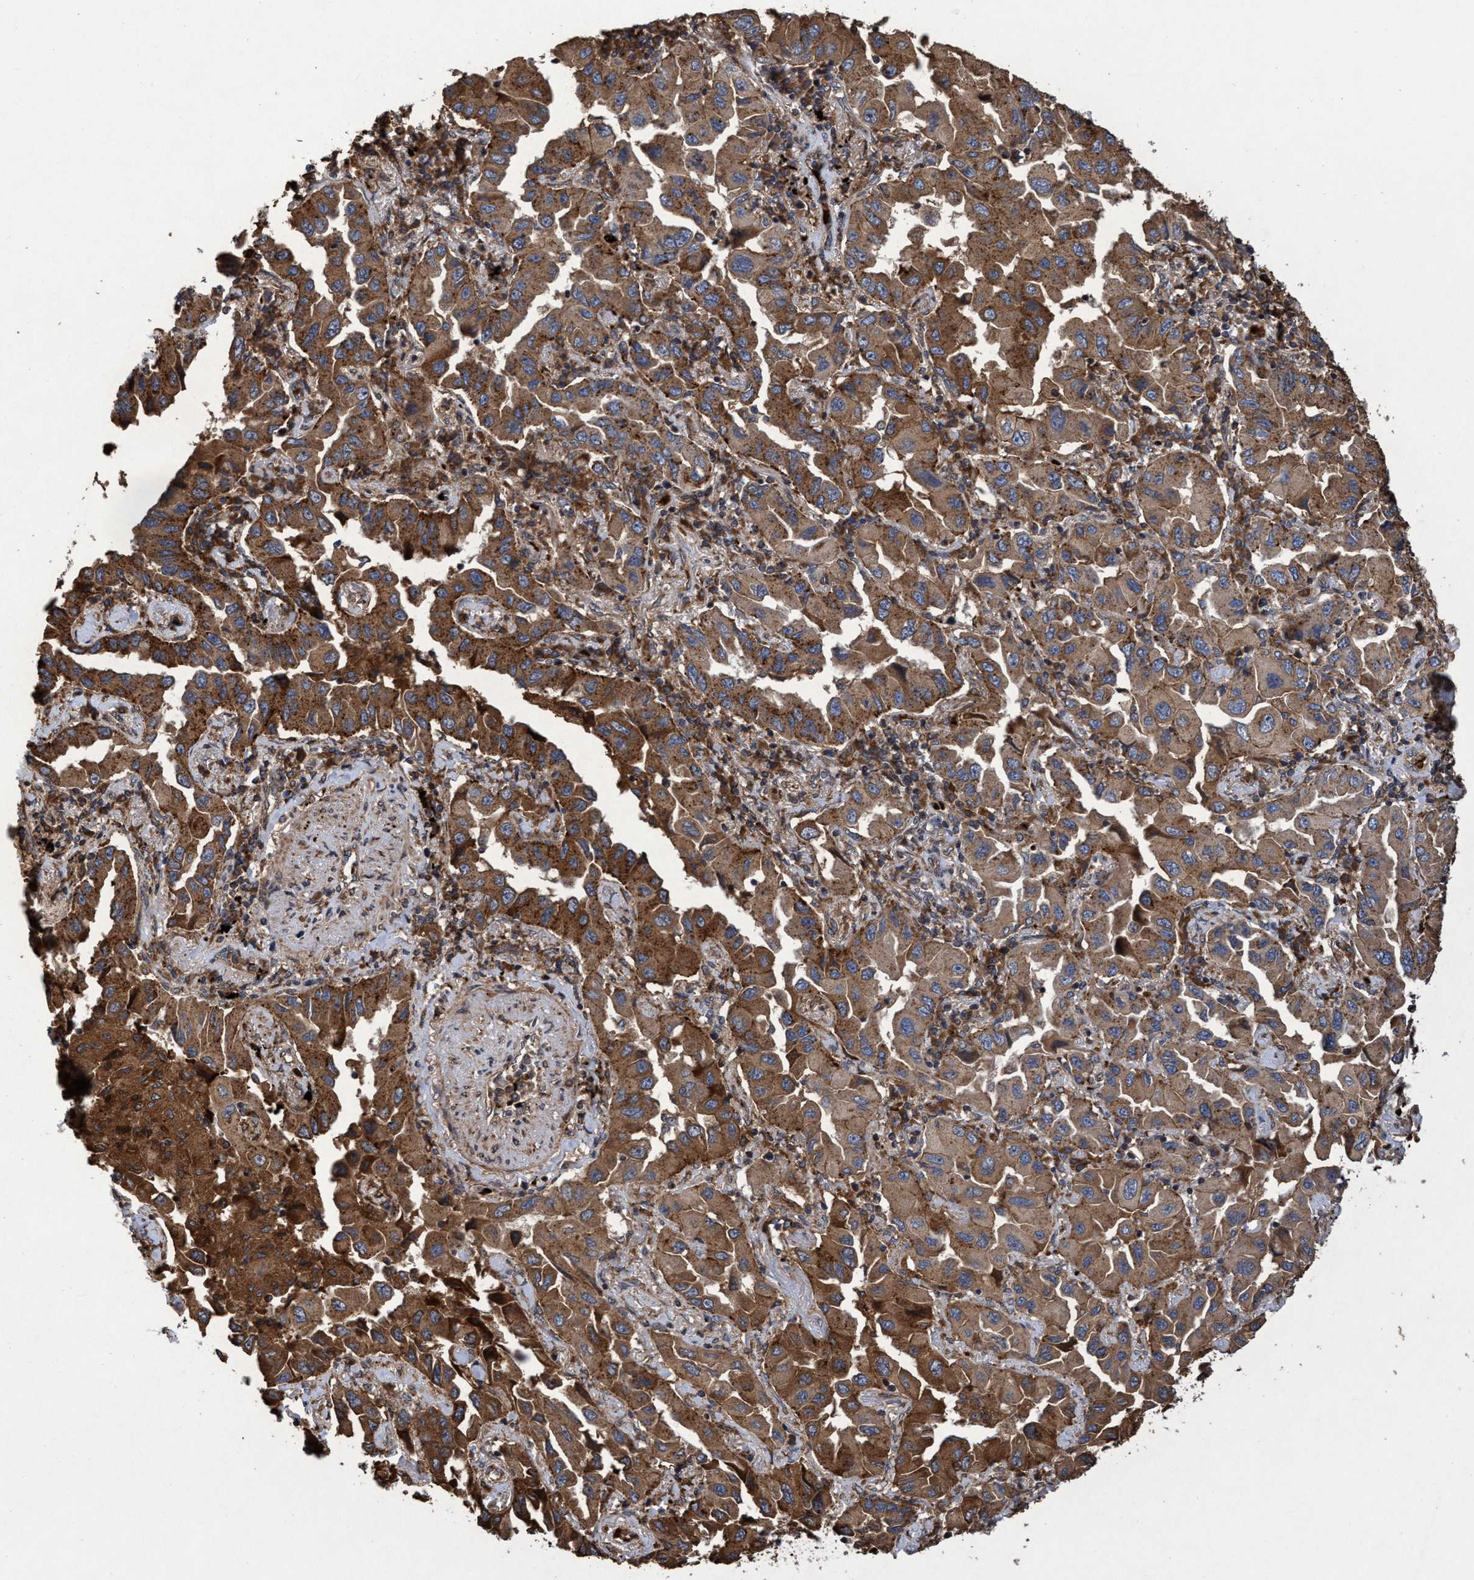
{"staining": {"intensity": "strong", "quantity": ">75%", "location": "cytoplasmic/membranous"}, "tissue": "lung cancer", "cell_type": "Tumor cells", "image_type": "cancer", "snomed": [{"axis": "morphology", "description": "Adenocarcinoma, NOS"}, {"axis": "topography", "description": "Lung"}], "caption": "Lung cancer (adenocarcinoma) stained with immunohistochemistry (IHC) reveals strong cytoplasmic/membranous staining in approximately >75% of tumor cells.", "gene": "CHMP6", "patient": {"sex": "female", "age": 65}}